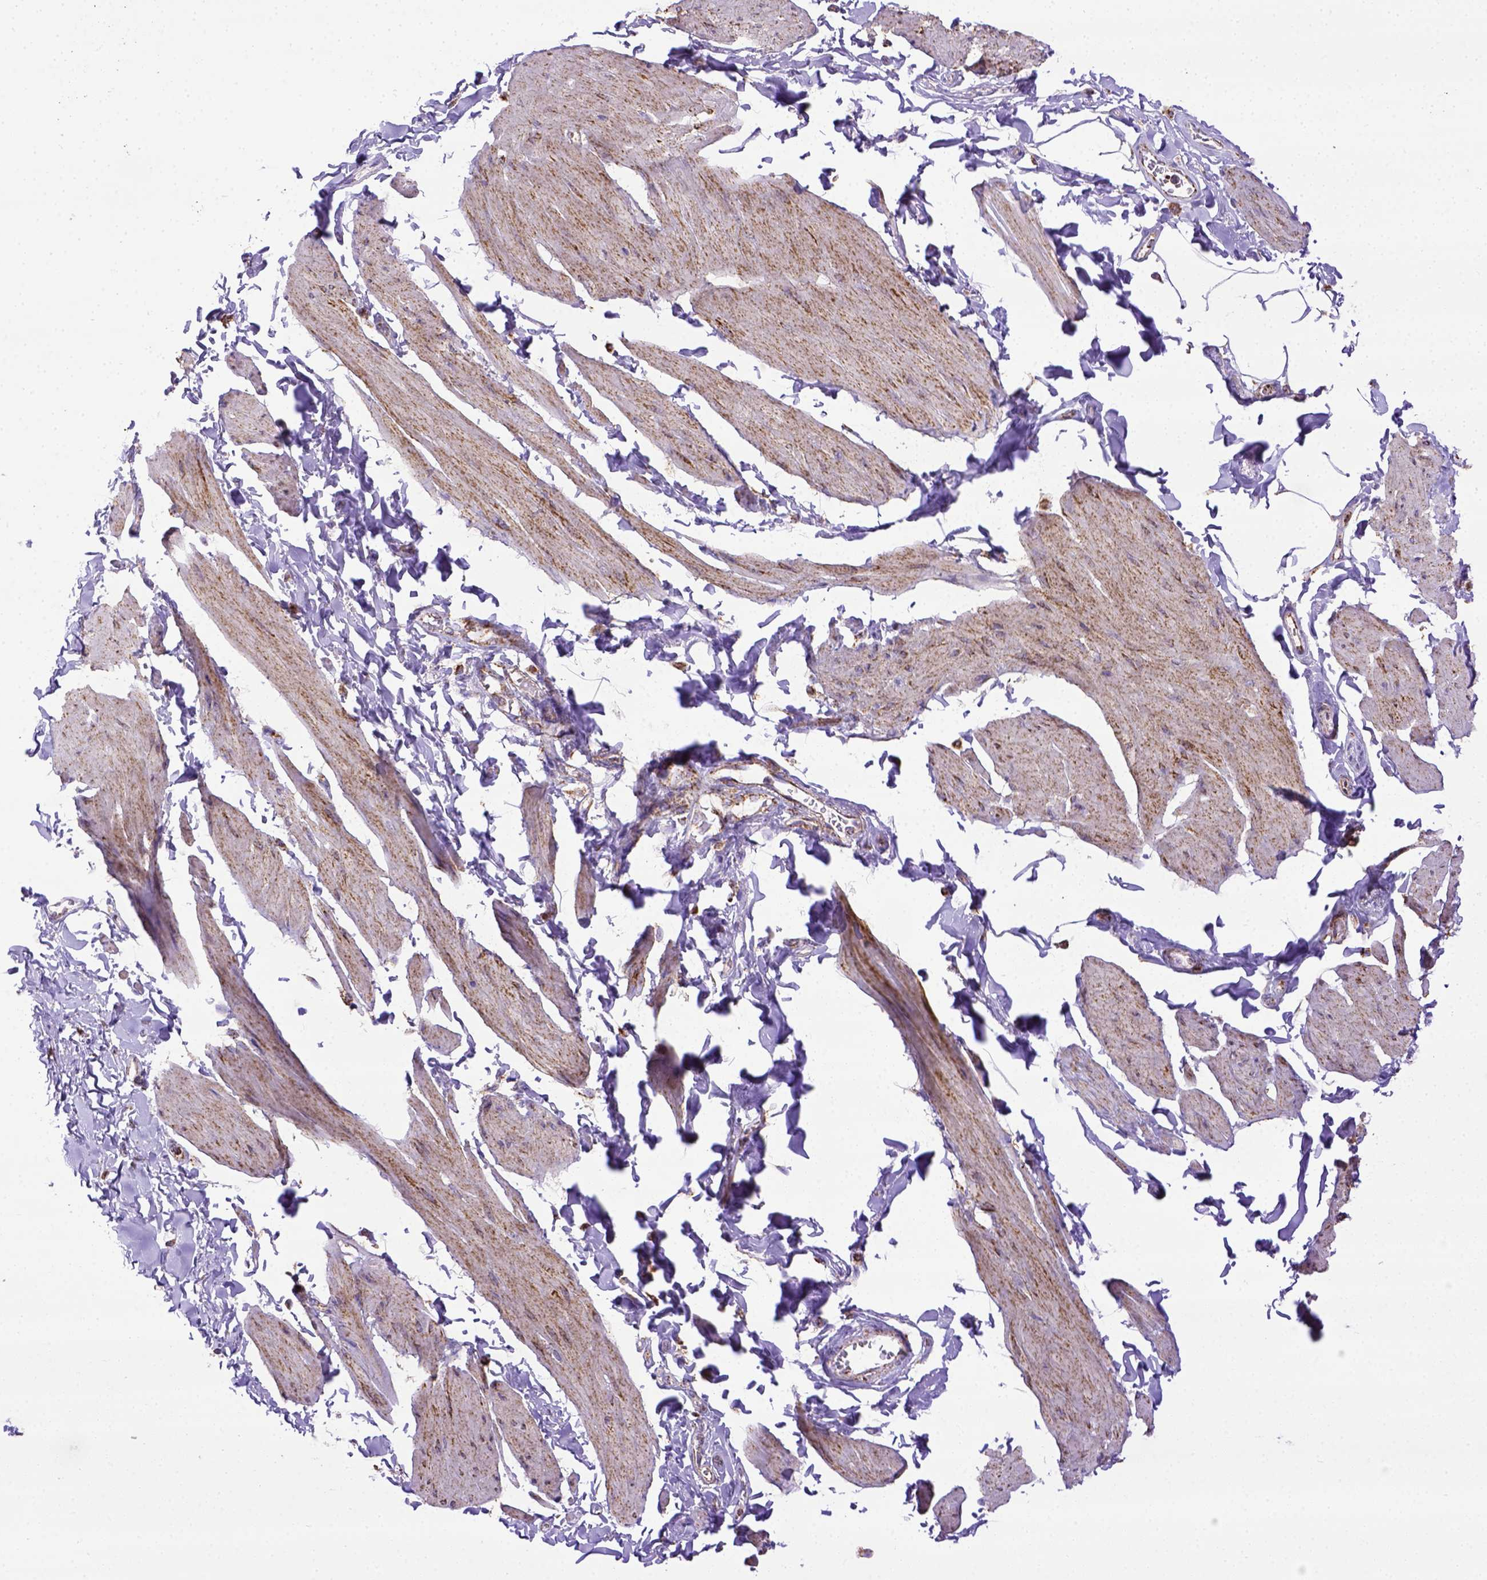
{"staining": {"intensity": "moderate", "quantity": ">75%", "location": "cytoplasmic/membranous"}, "tissue": "smooth muscle", "cell_type": "Smooth muscle cells", "image_type": "normal", "snomed": [{"axis": "morphology", "description": "Normal tissue, NOS"}, {"axis": "topography", "description": "Adipose tissue"}, {"axis": "topography", "description": "Smooth muscle"}, {"axis": "topography", "description": "Peripheral nerve tissue"}], "caption": "Smooth muscle stained with immunohistochemistry demonstrates moderate cytoplasmic/membranous positivity in about >75% of smooth muscle cells.", "gene": "MT", "patient": {"sex": "male", "age": 83}}